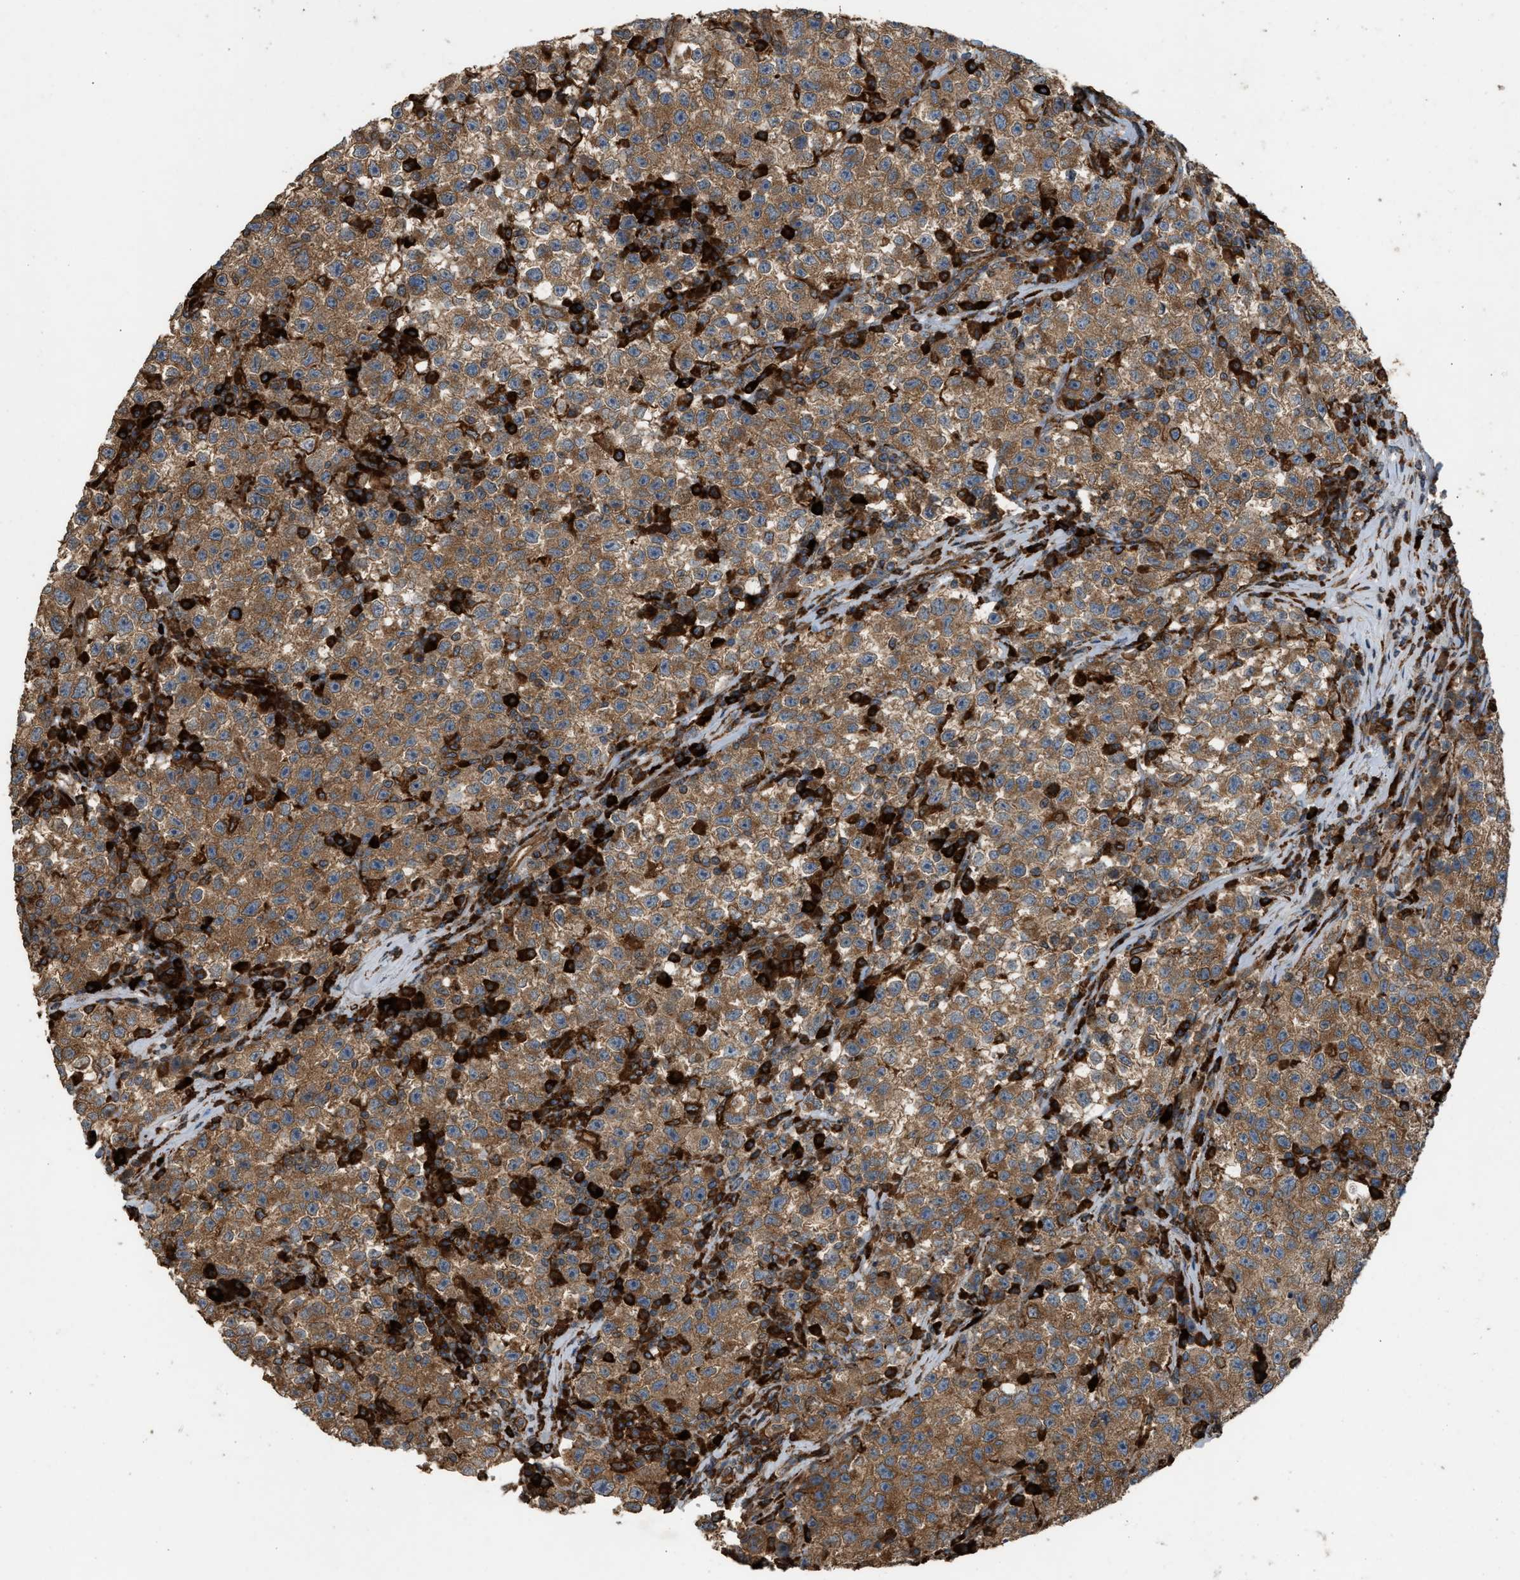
{"staining": {"intensity": "moderate", "quantity": ">75%", "location": "cytoplasmic/membranous"}, "tissue": "testis cancer", "cell_type": "Tumor cells", "image_type": "cancer", "snomed": [{"axis": "morphology", "description": "Seminoma, NOS"}, {"axis": "topography", "description": "Testis"}], "caption": "IHC of human seminoma (testis) demonstrates medium levels of moderate cytoplasmic/membranous positivity in approximately >75% of tumor cells.", "gene": "BAIAP2L1", "patient": {"sex": "male", "age": 22}}